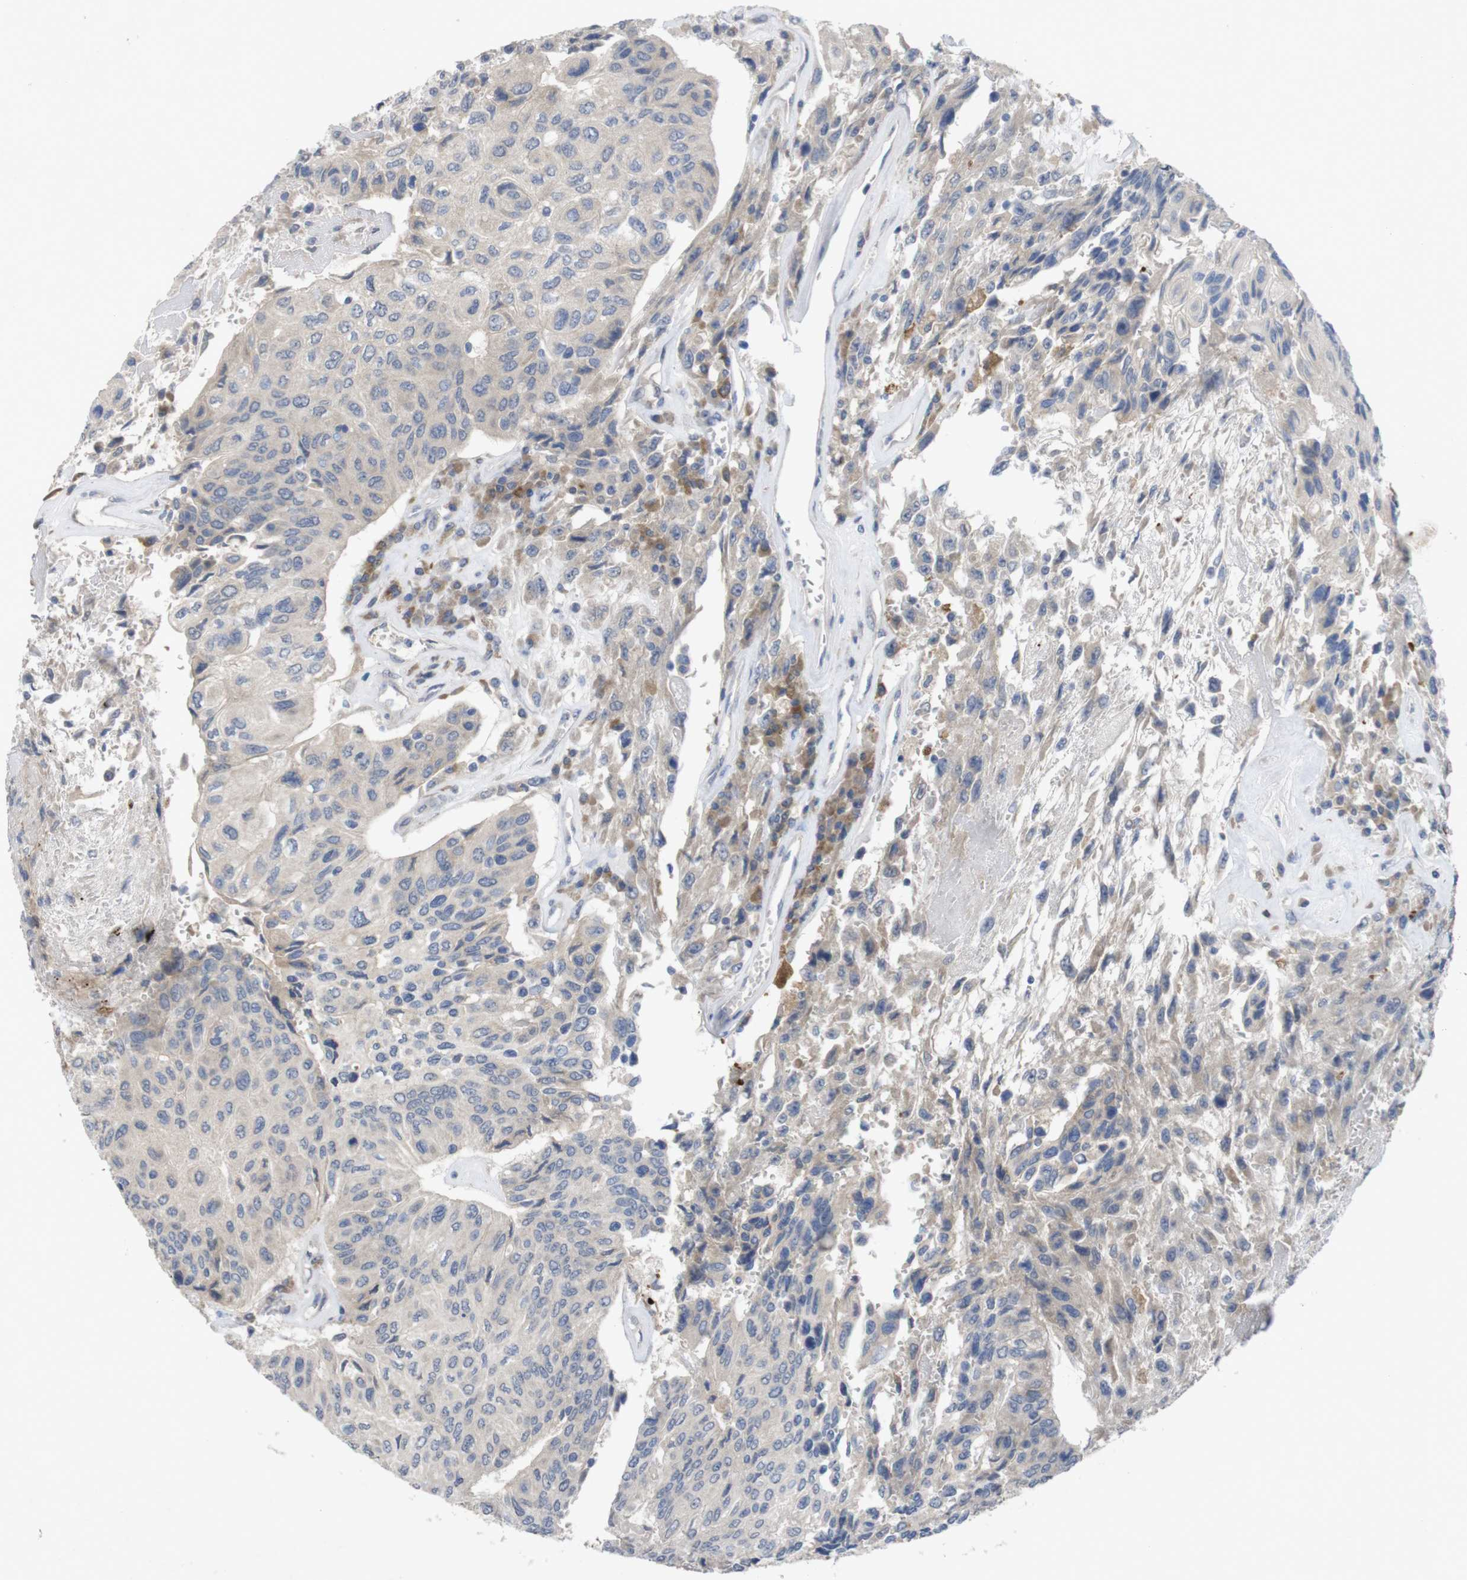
{"staining": {"intensity": "negative", "quantity": "none", "location": "none"}, "tissue": "urothelial cancer", "cell_type": "Tumor cells", "image_type": "cancer", "snomed": [{"axis": "morphology", "description": "Urothelial carcinoma, High grade"}, {"axis": "topography", "description": "Urinary bladder"}], "caption": "Immunohistochemical staining of human high-grade urothelial carcinoma shows no significant staining in tumor cells.", "gene": "BCAR3", "patient": {"sex": "female", "age": 85}}